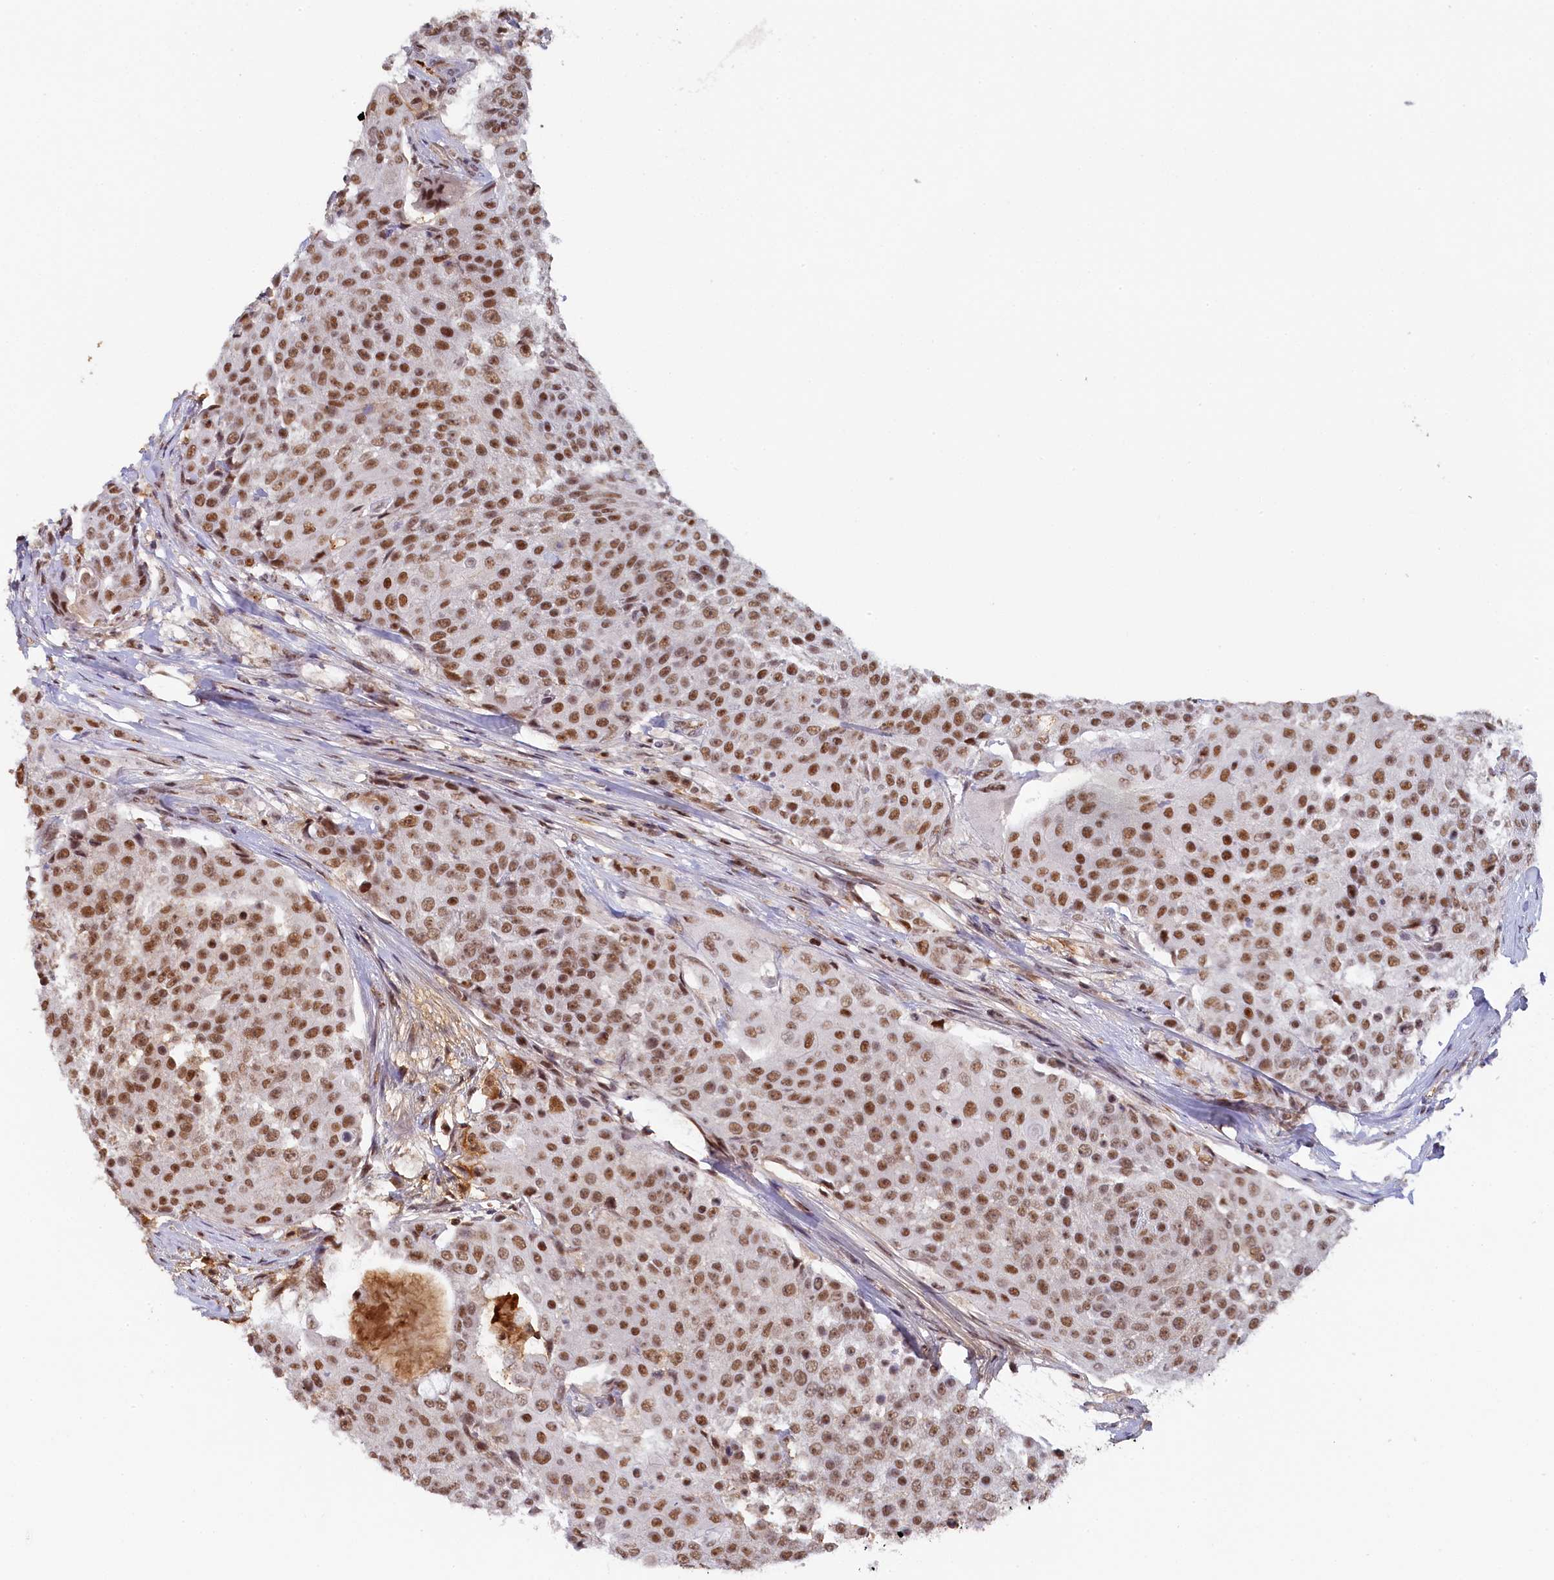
{"staining": {"intensity": "moderate", "quantity": ">75%", "location": "nuclear"}, "tissue": "urothelial cancer", "cell_type": "Tumor cells", "image_type": "cancer", "snomed": [{"axis": "morphology", "description": "Urothelial carcinoma, High grade"}, {"axis": "topography", "description": "Urinary bladder"}], "caption": "A brown stain labels moderate nuclear staining of a protein in human urothelial cancer tumor cells. (DAB IHC, brown staining for protein, blue staining for nuclei).", "gene": "INTS14", "patient": {"sex": "female", "age": 63}}